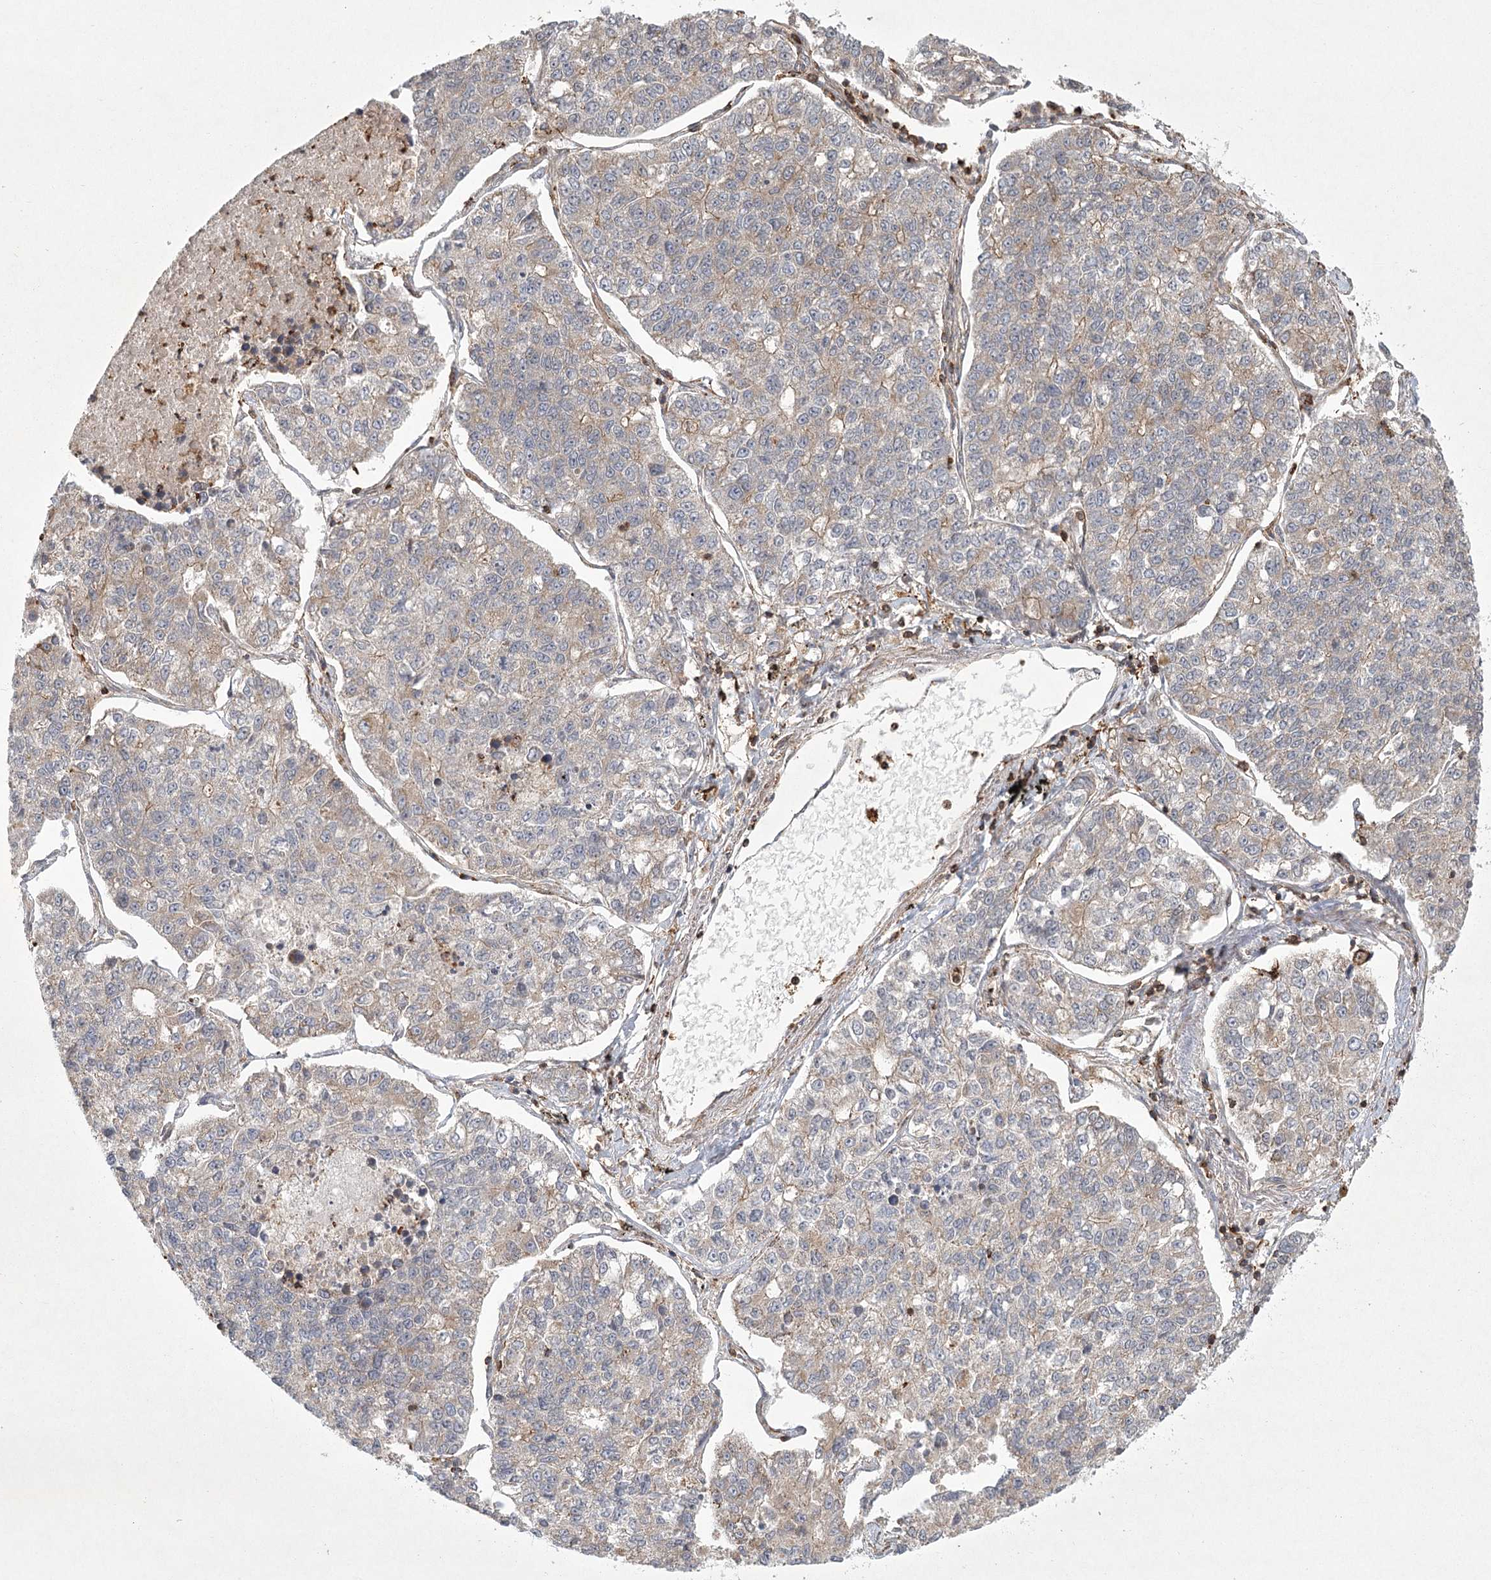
{"staining": {"intensity": "weak", "quantity": "<25%", "location": "cytoplasmic/membranous"}, "tissue": "lung cancer", "cell_type": "Tumor cells", "image_type": "cancer", "snomed": [{"axis": "morphology", "description": "Adenocarcinoma, NOS"}, {"axis": "topography", "description": "Lung"}], "caption": "IHC histopathology image of neoplastic tissue: lung cancer stained with DAB (3,3'-diaminobenzidine) reveals no significant protein staining in tumor cells.", "gene": "MEPE", "patient": {"sex": "male", "age": 49}}